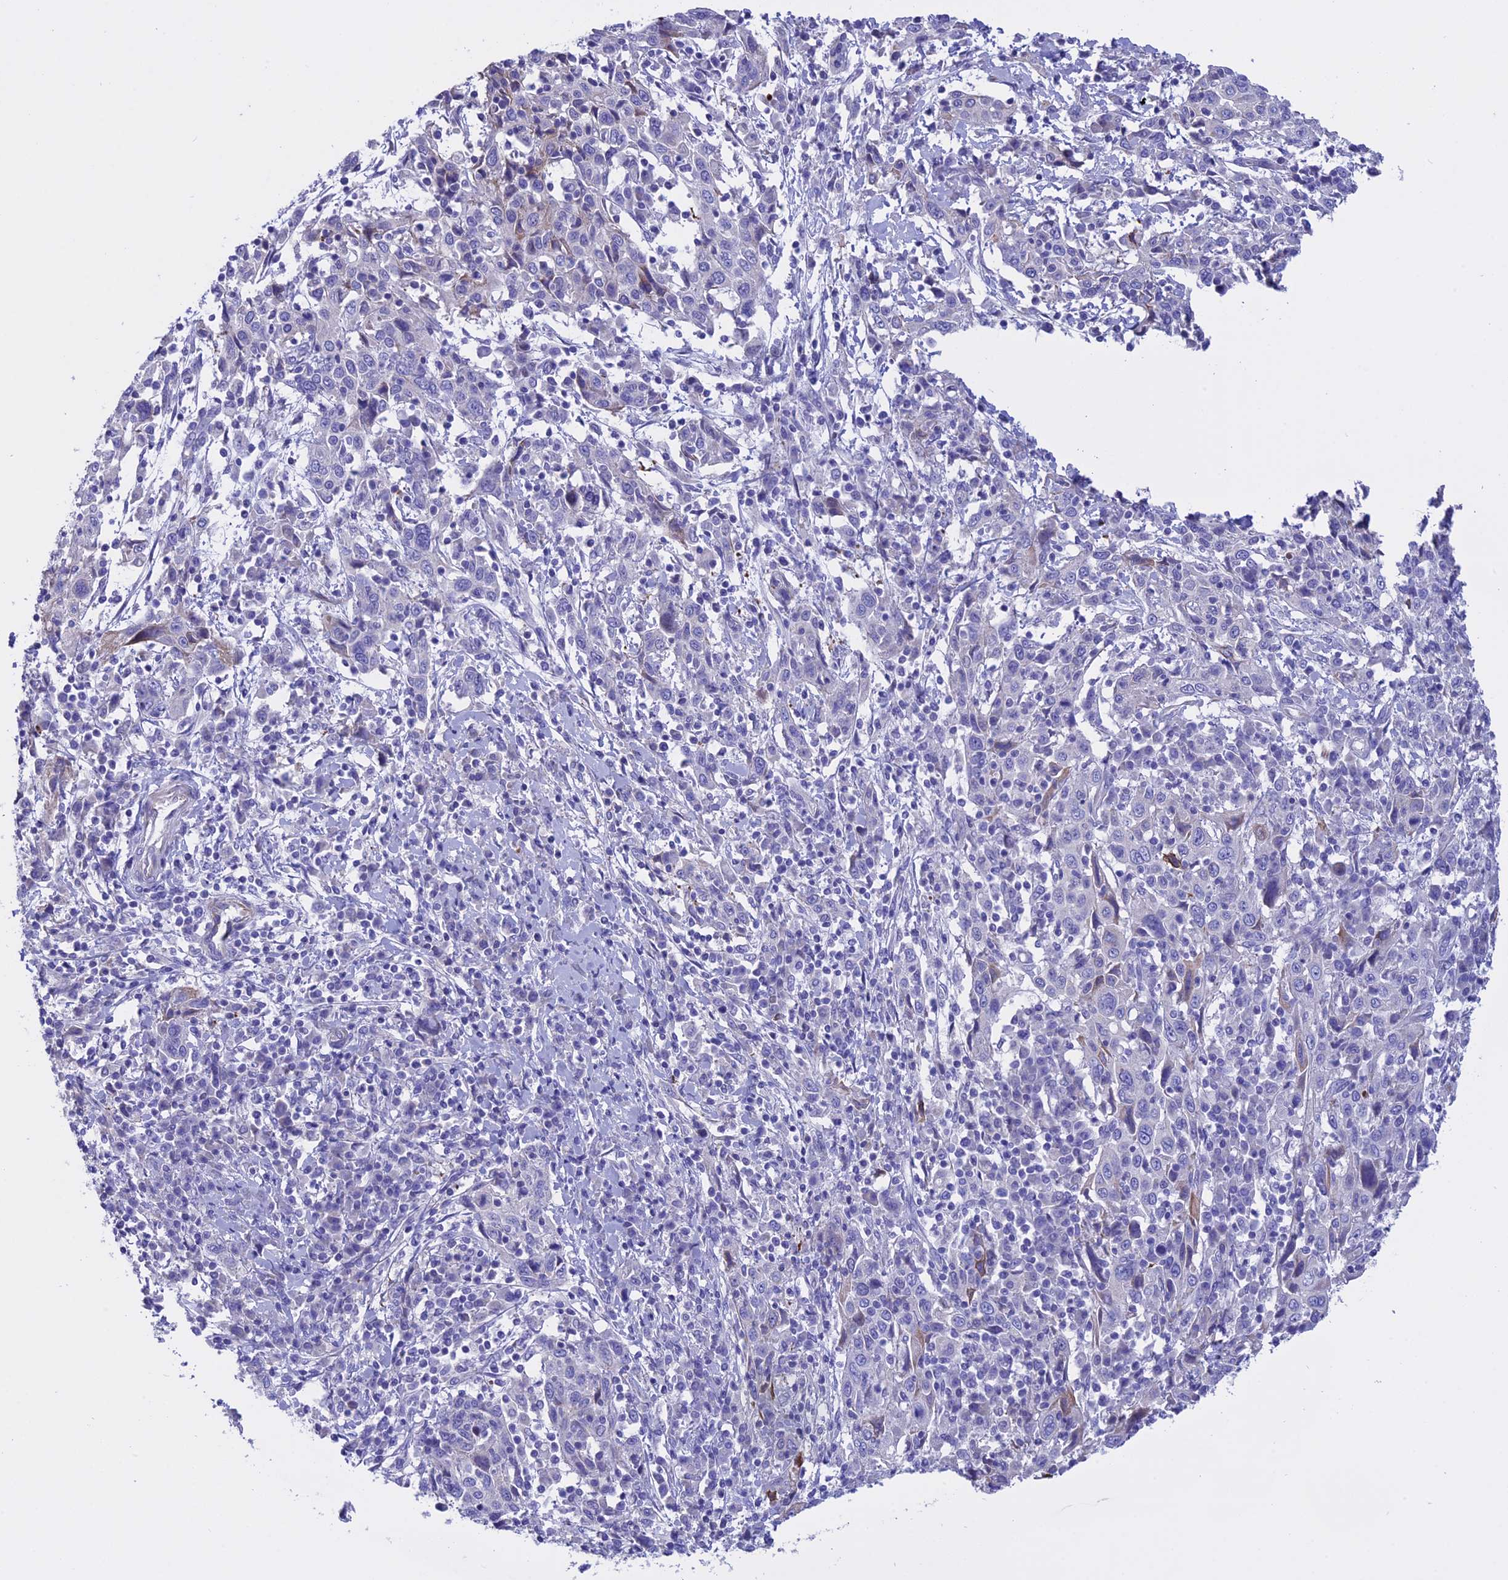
{"staining": {"intensity": "negative", "quantity": "none", "location": "none"}, "tissue": "cervical cancer", "cell_type": "Tumor cells", "image_type": "cancer", "snomed": [{"axis": "morphology", "description": "Squamous cell carcinoma, NOS"}, {"axis": "topography", "description": "Cervix"}], "caption": "Immunohistochemistry (IHC) histopathology image of human squamous cell carcinoma (cervical) stained for a protein (brown), which shows no positivity in tumor cells.", "gene": "TMEM138", "patient": {"sex": "female", "age": 46}}